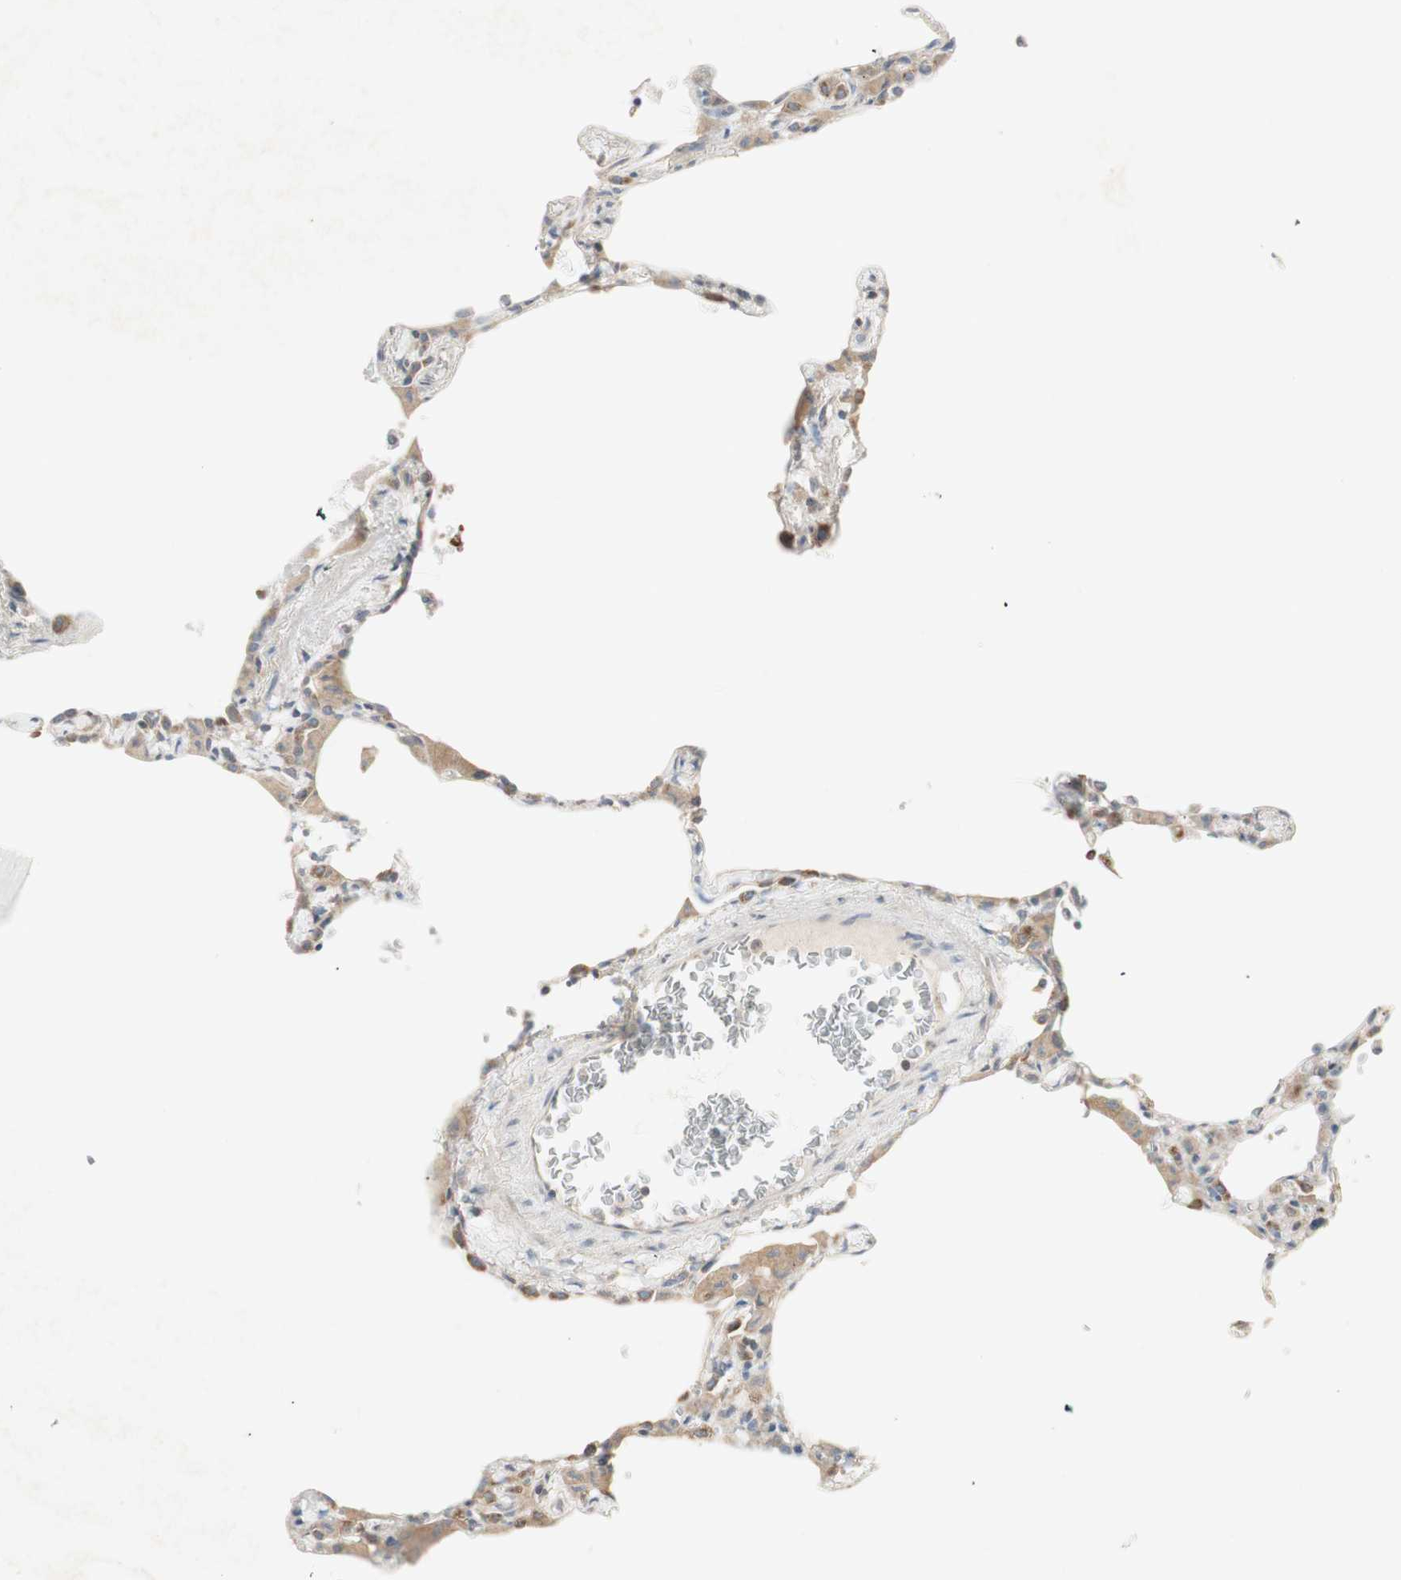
{"staining": {"intensity": "weak", "quantity": "25%-75%", "location": "cytoplasmic/membranous"}, "tissue": "lung", "cell_type": "Alveolar cells", "image_type": "normal", "snomed": [{"axis": "morphology", "description": "Normal tissue, NOS"}, {"axis": "topography", "description": "Lung"}], "caption": "A brown stain highlights weak cytoplasmic/membranous expression of a protein in alveolar cells of benign human lung.", "gene": "ZFP36", "patient": {"sex": "female", "age": 49}}